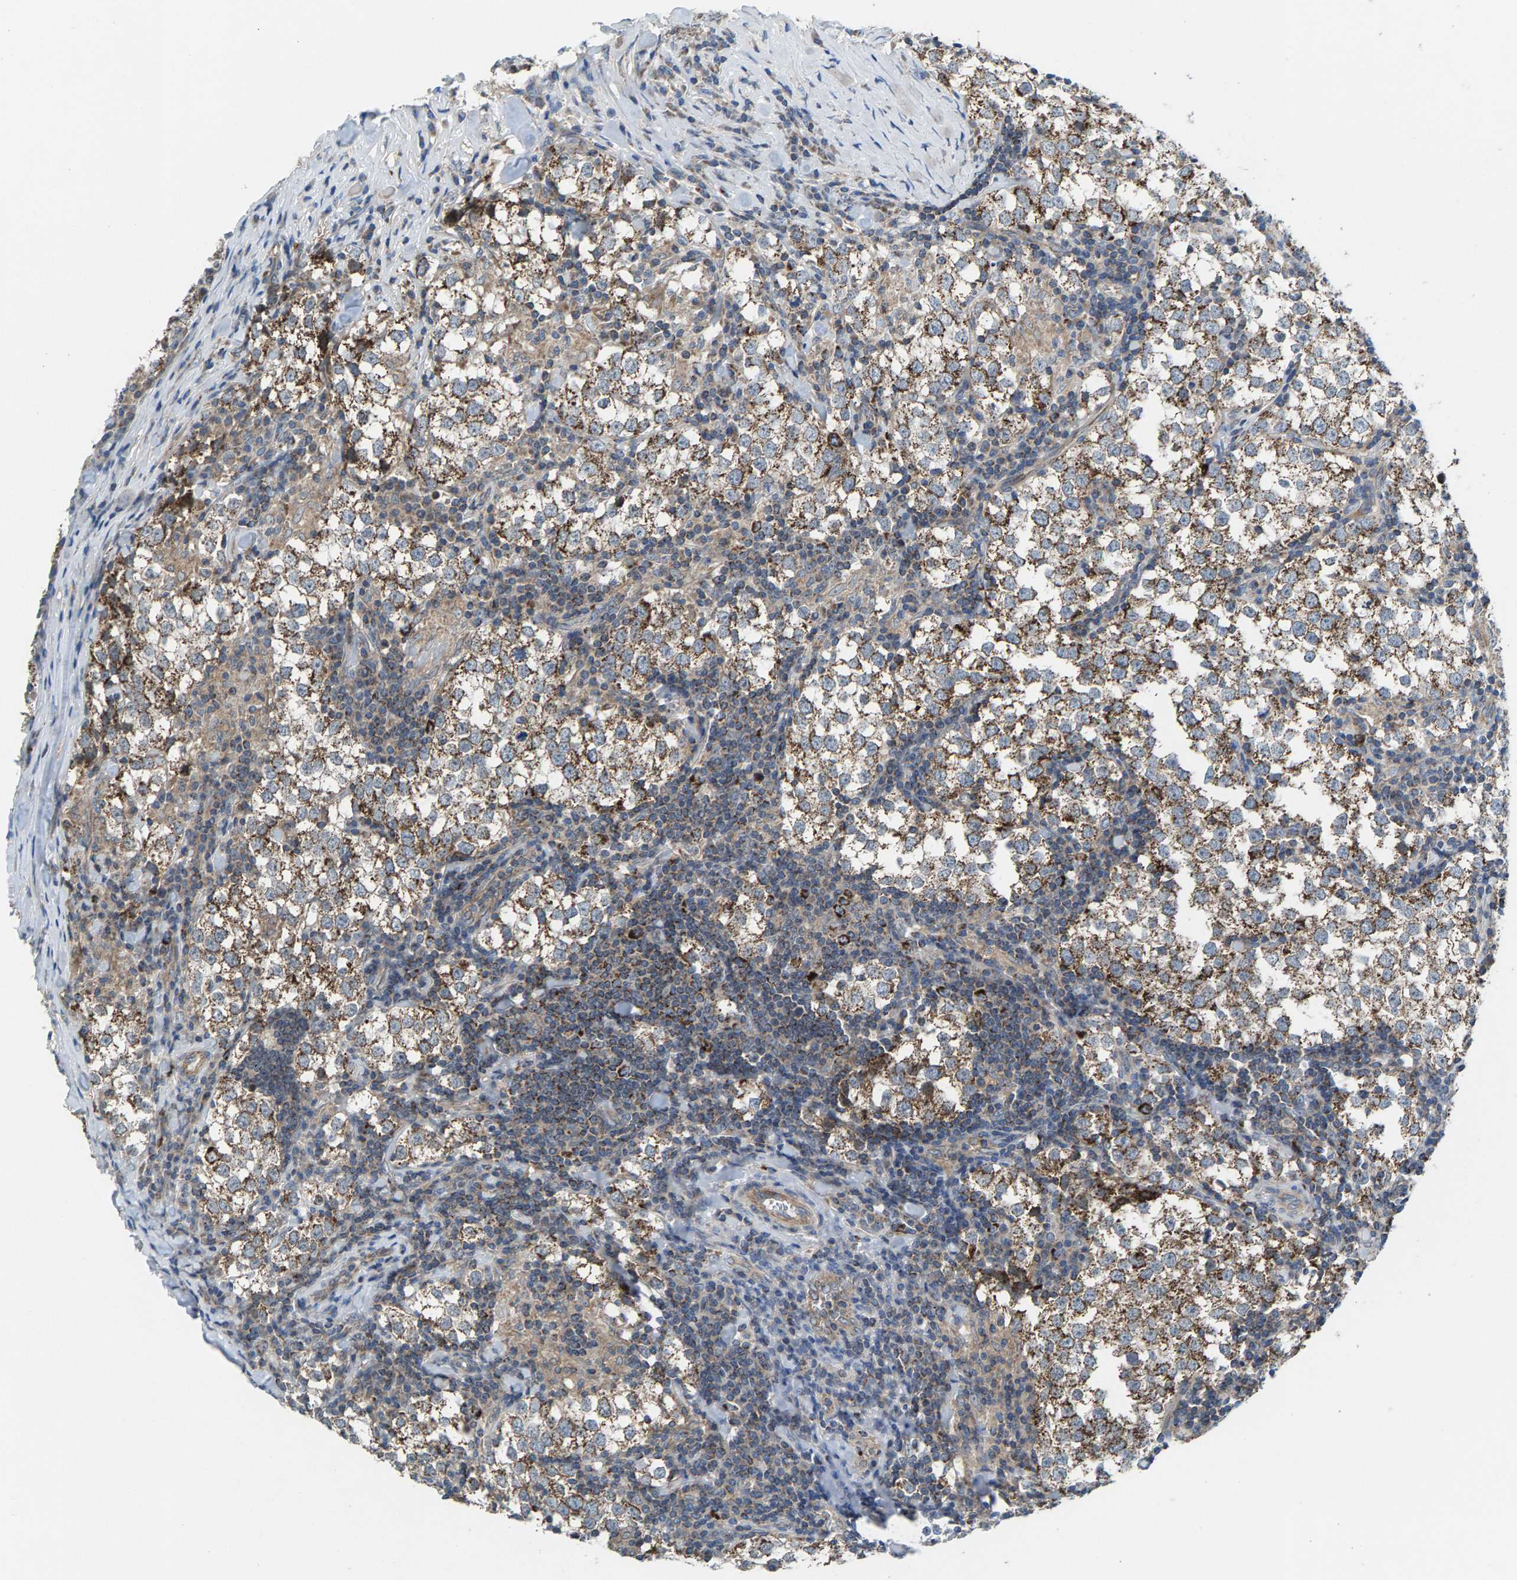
{"staining": {"intensity": "moderate", "quantity": ">75%", "location": "cytoplasmic/membranous"}, "tissue": "testis cancer", "cell_type": "Tumor cells", "image_type": "cancer", "snomed": [{"axis": "morphology", "description": "Seminoma, NOS"}, {"axis": "morphology", "description": "Carcinoma, Embryonal, NOS"}, {"axis": "topography", "description": "Testis"}], "caption": "Protein staining by immunohistochemistry (IHC) reveals moderate cytoplasmic/membranous staining in about >75% of tumor cells in testis cancer (seminoma).", "gene": "MRM1", "patient": {"sex": "male", "age": 36}}